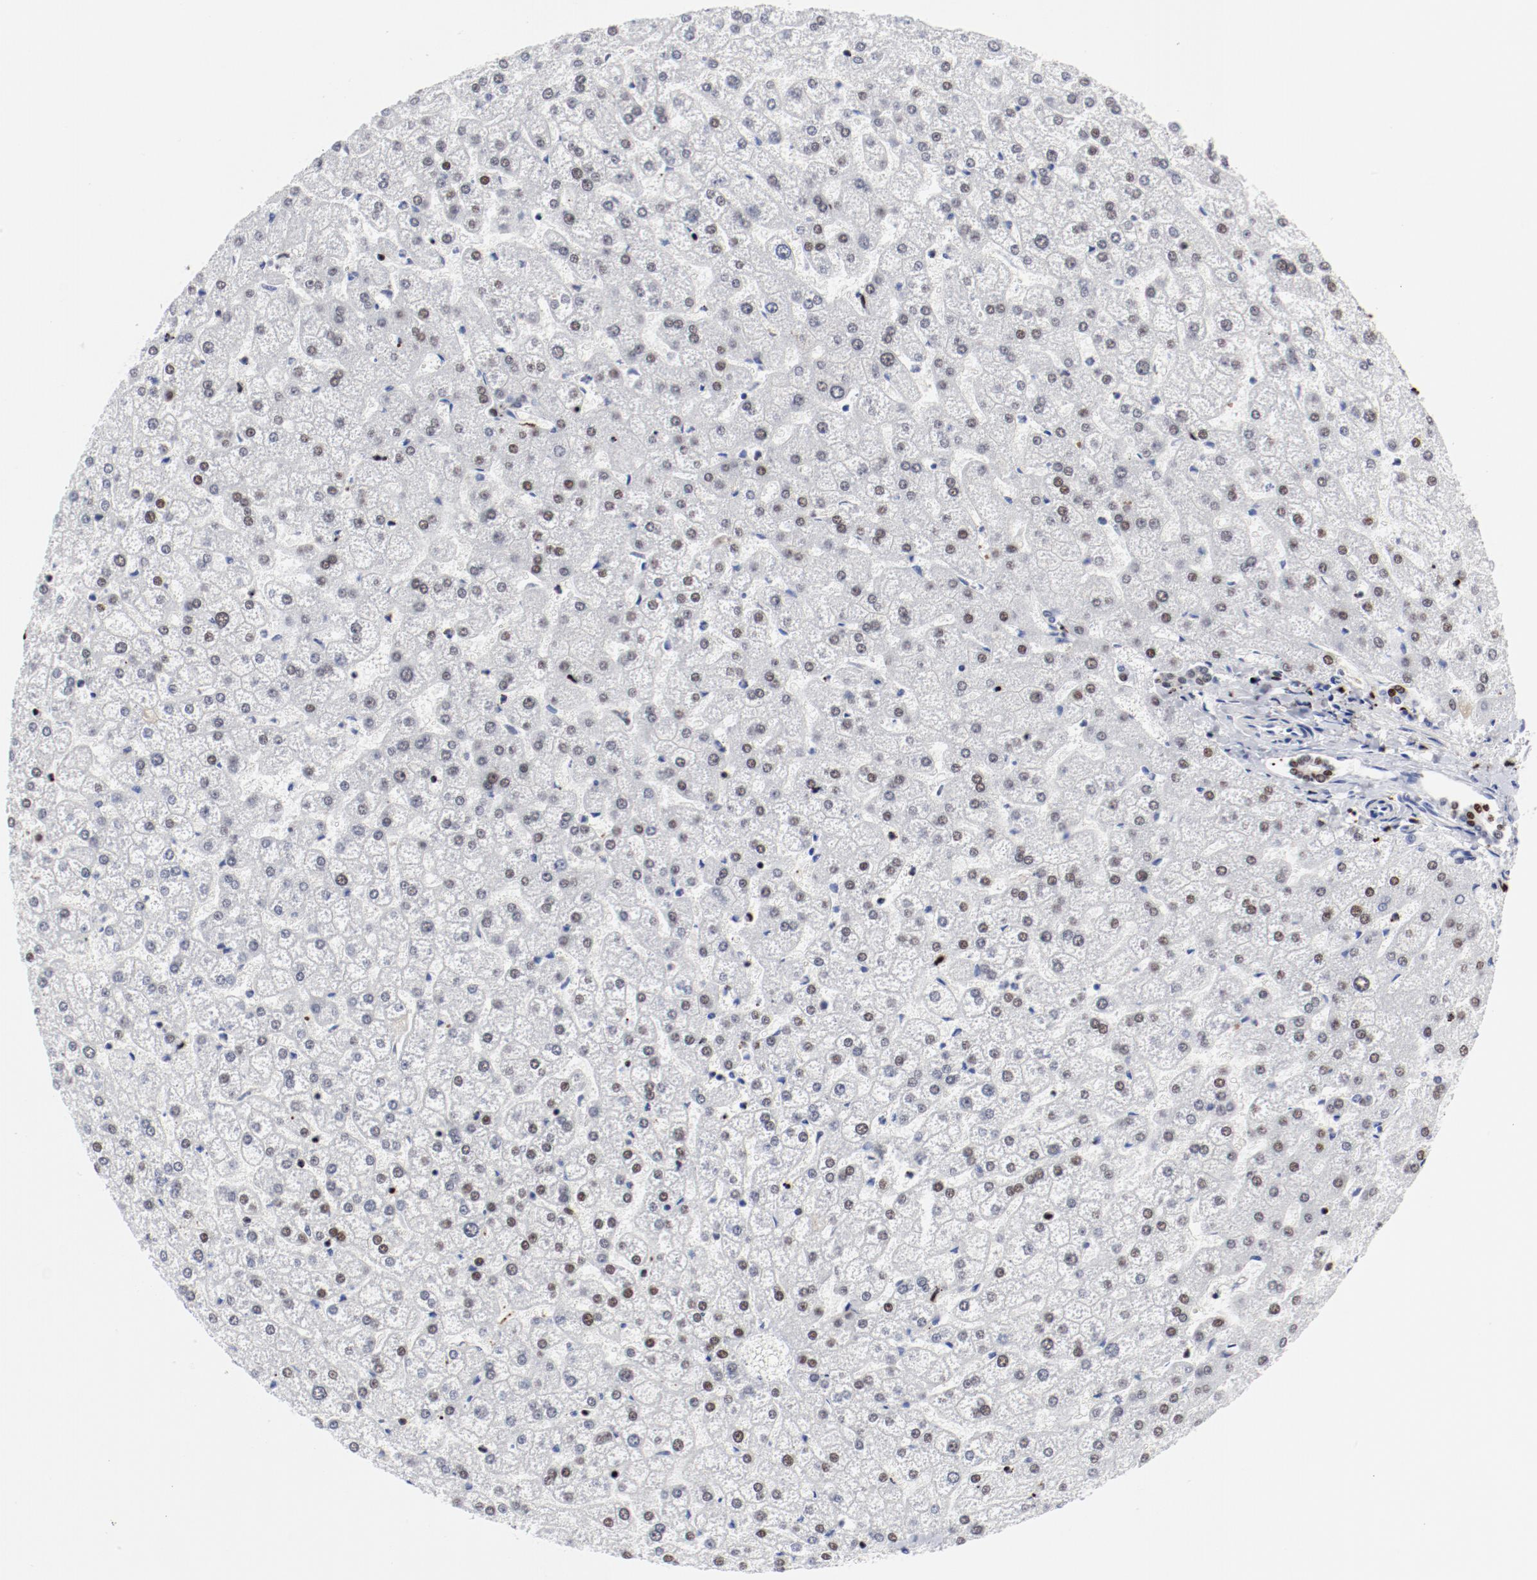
{"staining": {"intensity": "strong", "quantity": ">75%", "location": "nuclear"}, "tissue": "liver", "cell_type": "Cholangiocytes", "image_type": "normal", "snomed": [{"axis": "morphology", "description": "Normal tissue, NOS"}, {"axis": "topography", "description": "Liver"}], "caption": "Brown immunohistochemical staining in normal liver demonstrates strong nuclear expression in about >75% of cholangiocytes. (IHC, brightfield microscopy, high magnification).", "gene": "SMARCC2", "patient": {"sex": "female", "age": 32}}